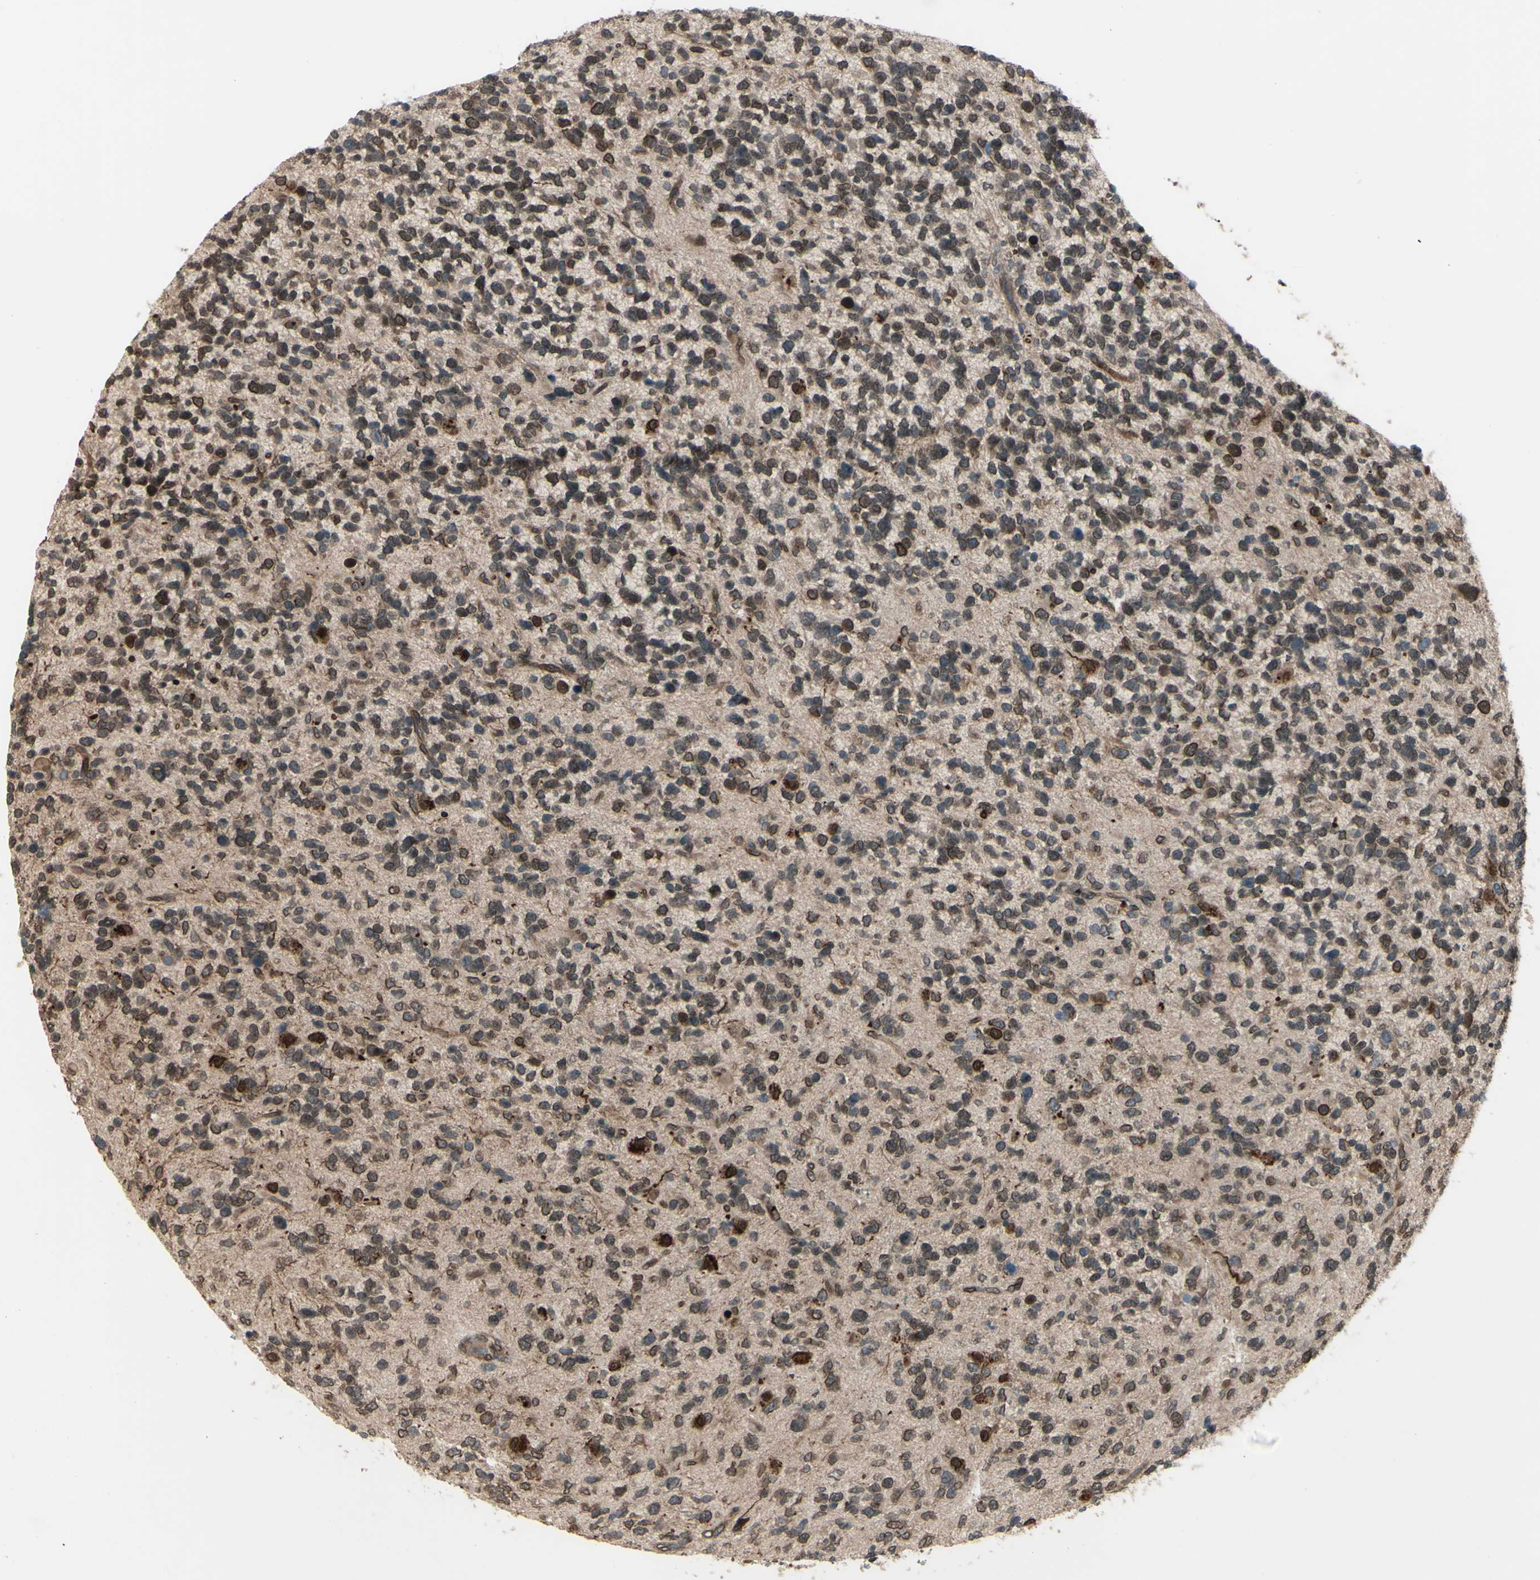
{"staining": {"intensity": "moderate", "quantity": "25%-75%", "location": "cytoplasmic/membranous,nuclear"}, "tissue": "glioma", "cell_type": "Tumor cells", "image_type": "cancer", "snomed": [{"axis": "morphology", "description": "Glioma, malignant, High grade"}, {"axis": "topography", "description": "Brain"}], "caption": "The immunohistochemical stain highlights moderate cytoplasmic/membranous and nuclear positivity in tumor cells of high-grade glioma (malignant) tissue.", "gene": "MLF2", "patient": {"sex": "female", "age": 58}}